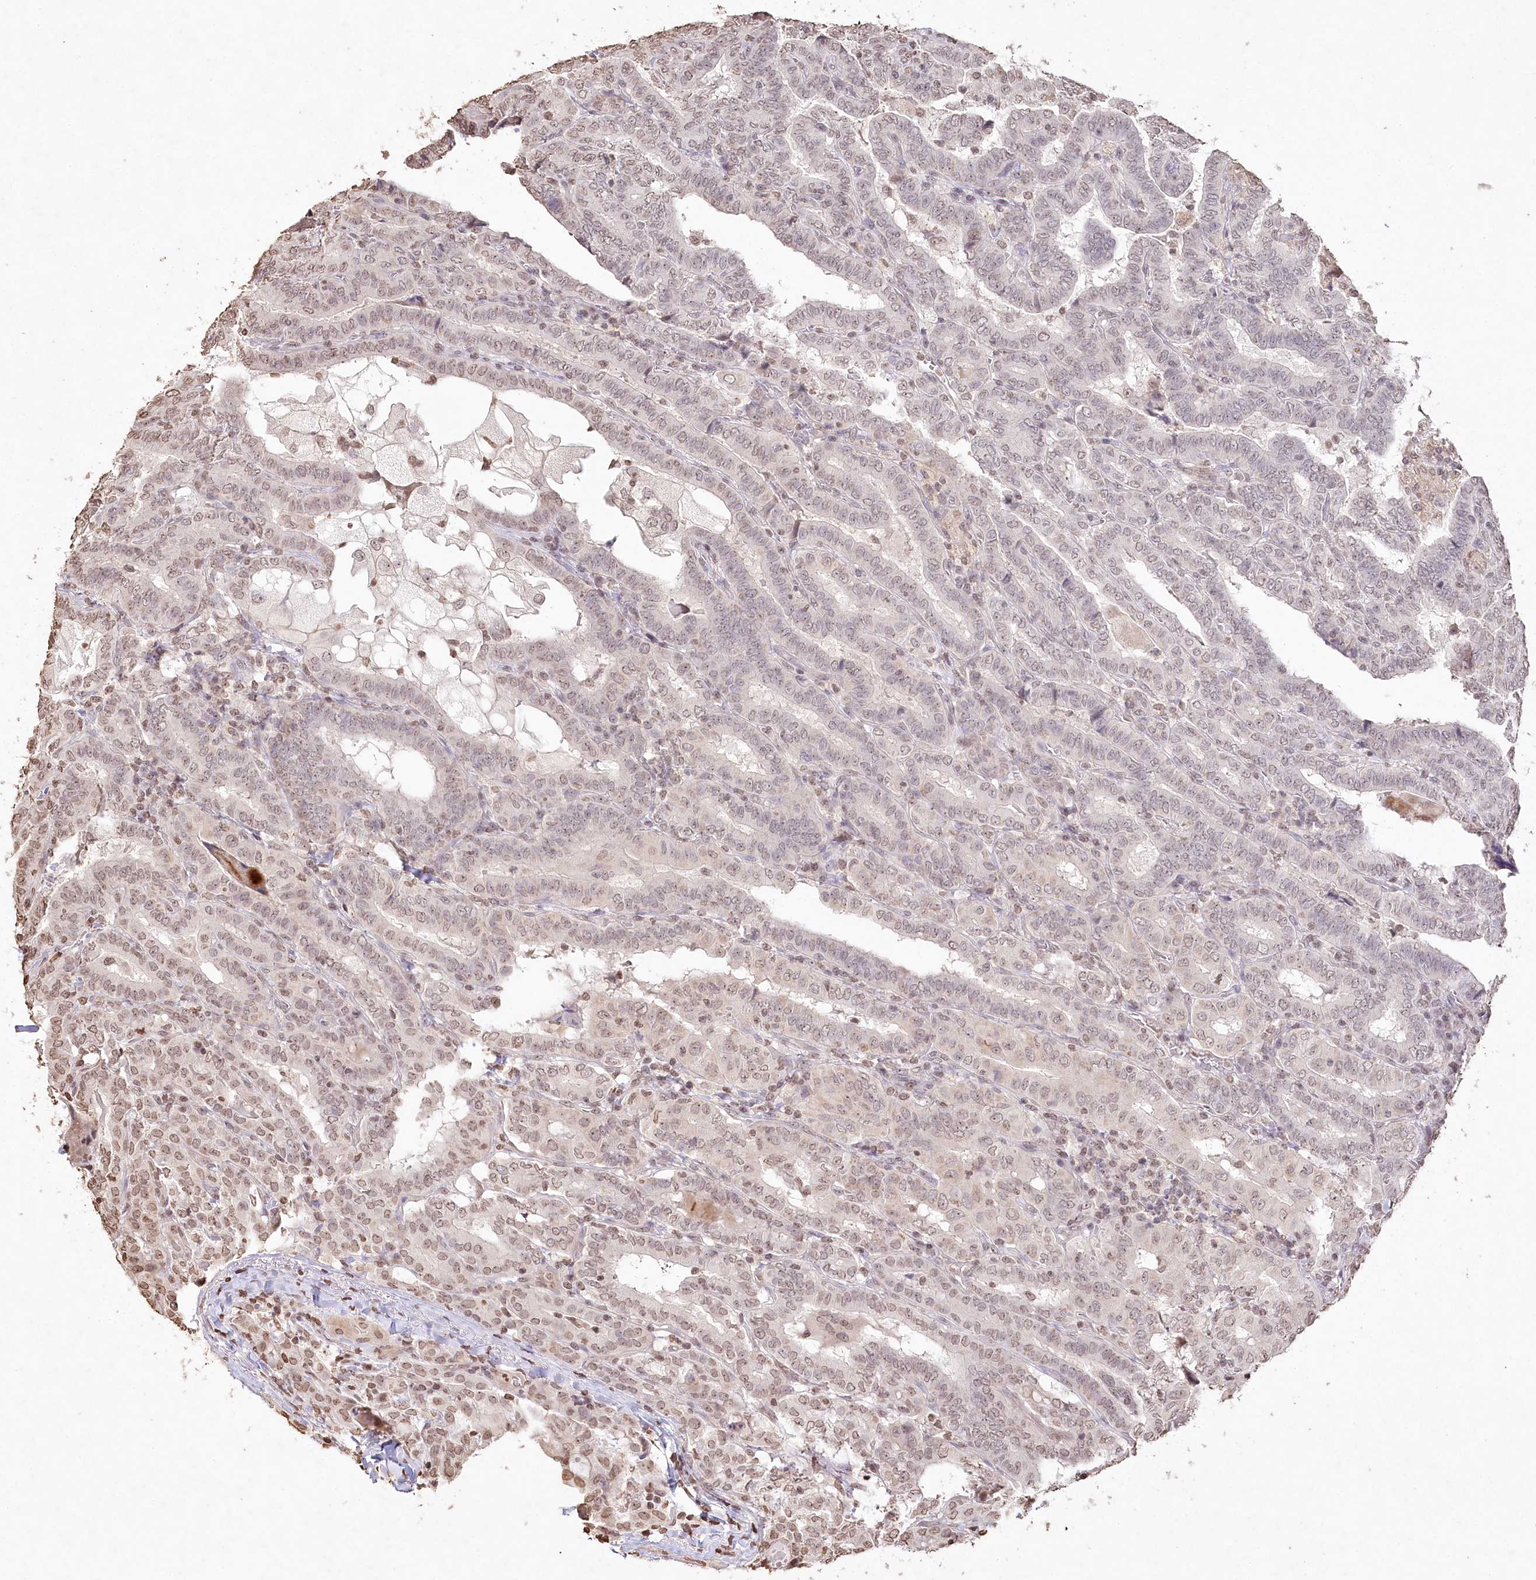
{"staining": {"intensity": "weak", "quantity": "25%-75%", "location": "nuclear"}, "tissue": "thyroid cancer", "cell_type": "Tumor cells", "image_type": "cancer", "snomed": [{"axis": "morphology", "description": "Papillary adenocarcinoma, NOS"}, {"axis": "topography", "description": "Thyroid gland"}], "caption": "IHC of thyroid cancer demonstrates low levels of weak nuclear positivity in approximately 25%-75% of tumor cells.", "gene": "DMXL1", "patient": {"sex": "female", "age": 72}}